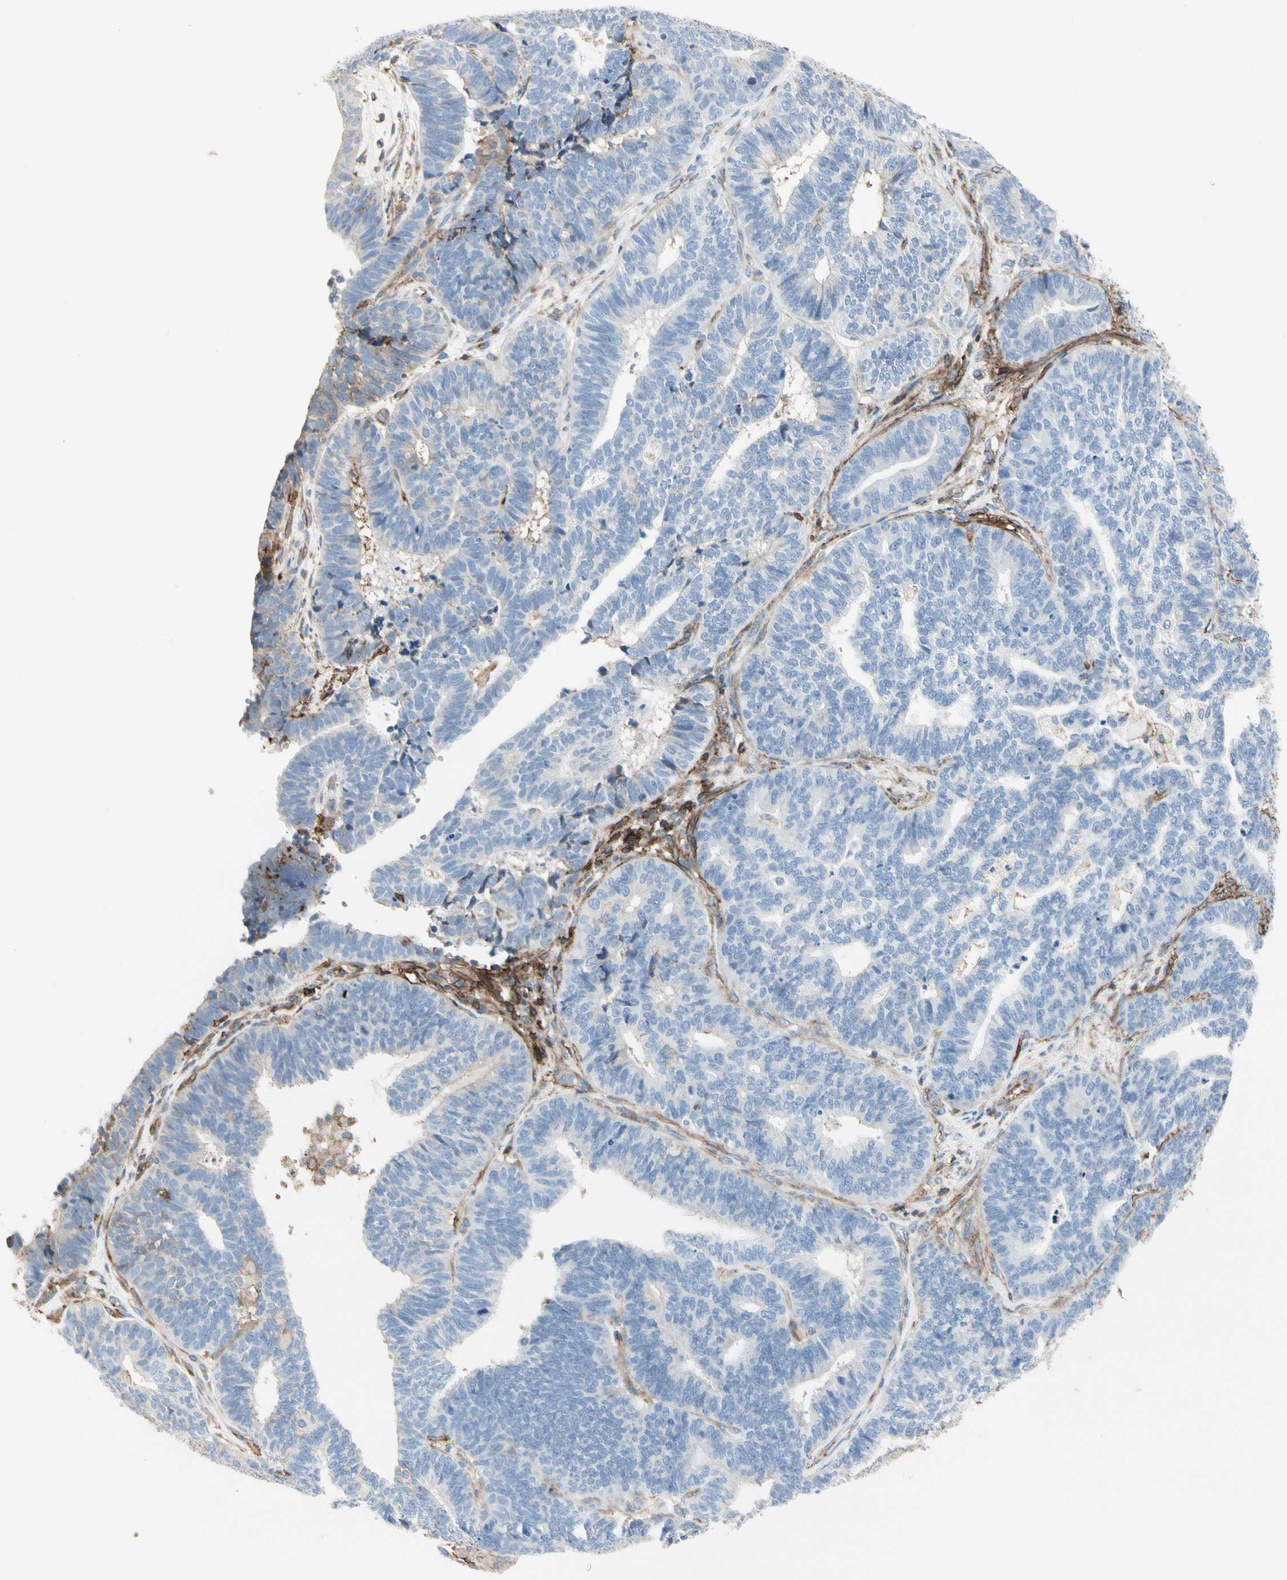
{"staining": {"intensity": "negative", "quantity": "none", "location": "none"}, "tissue": "endometrial cancer", "cell_type": "Tumor cells", "image_type": "cancer", "snomed": [{"axis": "morphology", "description": "Adenocarcinoma, NOS"}, {"axis": "topography", "description": "Endometrium"}], "caption": "Photomicrograph shows no significant protein expression in tumor cells of endometrial cancer (adenocarcinoma). (DAB (3,3'-diaminobenzidine) immunohistochemistry (IHC) visualized using brightfield microscopy, high magnification).", "gene": "CLEC2B", "patient": {"sex": "female", "age": 70}}